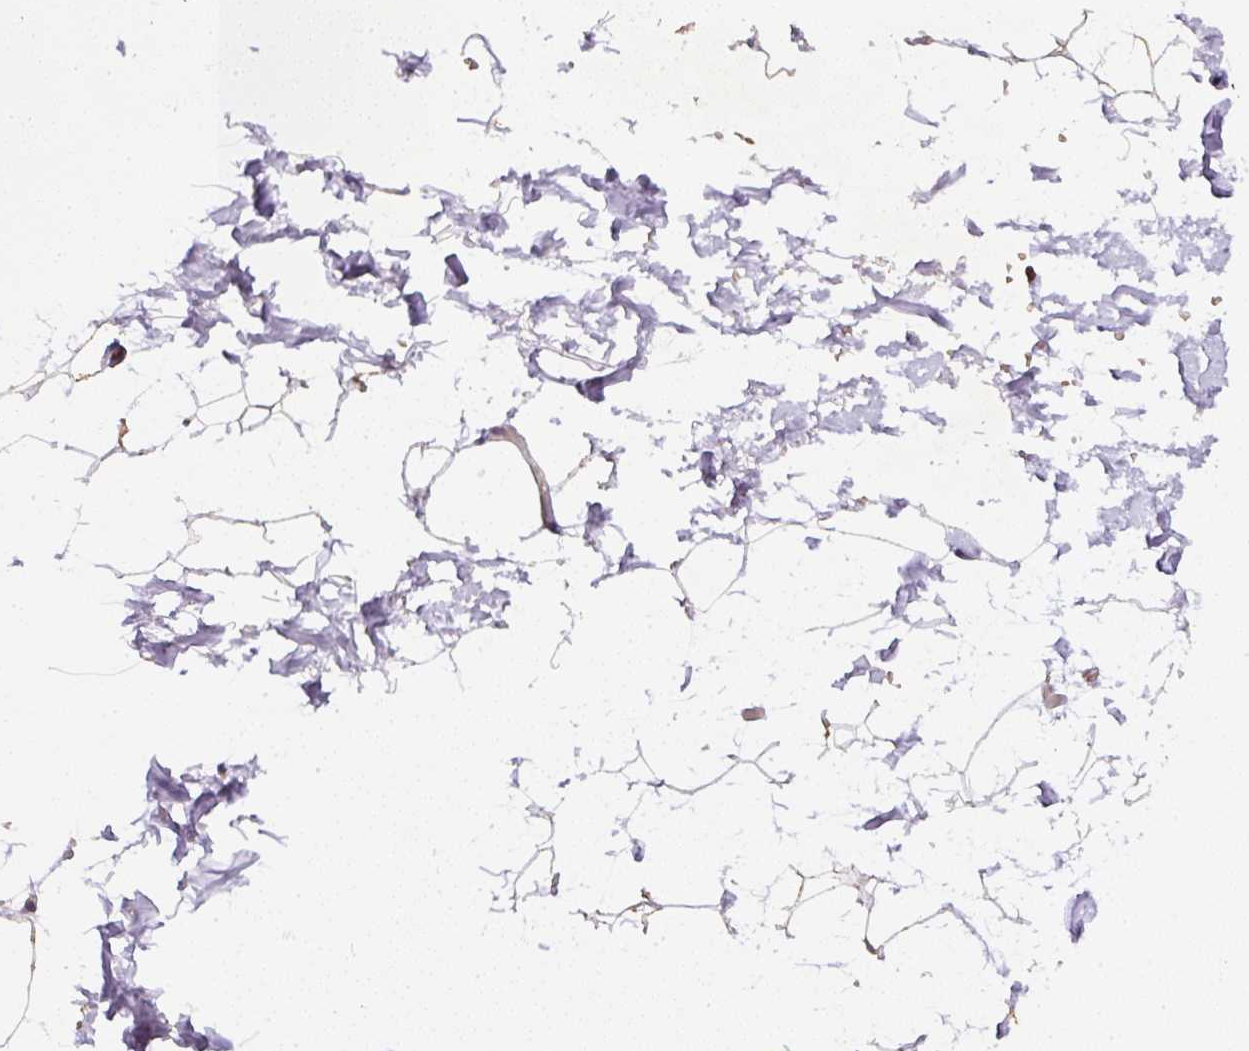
{"staining": {"intensity": "weak", "quantity": "25%-75%", "location": "cytoplasmic/membranous"}, "tissue": "adipose tissue", "cell_type": "Adipocytes", "image_type": "normal", "snomed": [{"axis": "morphology", "description": "Normal tissue, NOS"}, {"axis": "topography", "description": "Skin"}, {"axis": "topography", "description": "Peripheral nerve tissue"}], "caption": "Immunohistochemical staining of unremarkable adipose tissue demonstrates 25%-75% levels of weak cytoplasmic/membranous protein expression in approximately 25%-75% of adipocytes.", "gene": "TMEM170B", "patient": {"sex": "female", "age": 56}}